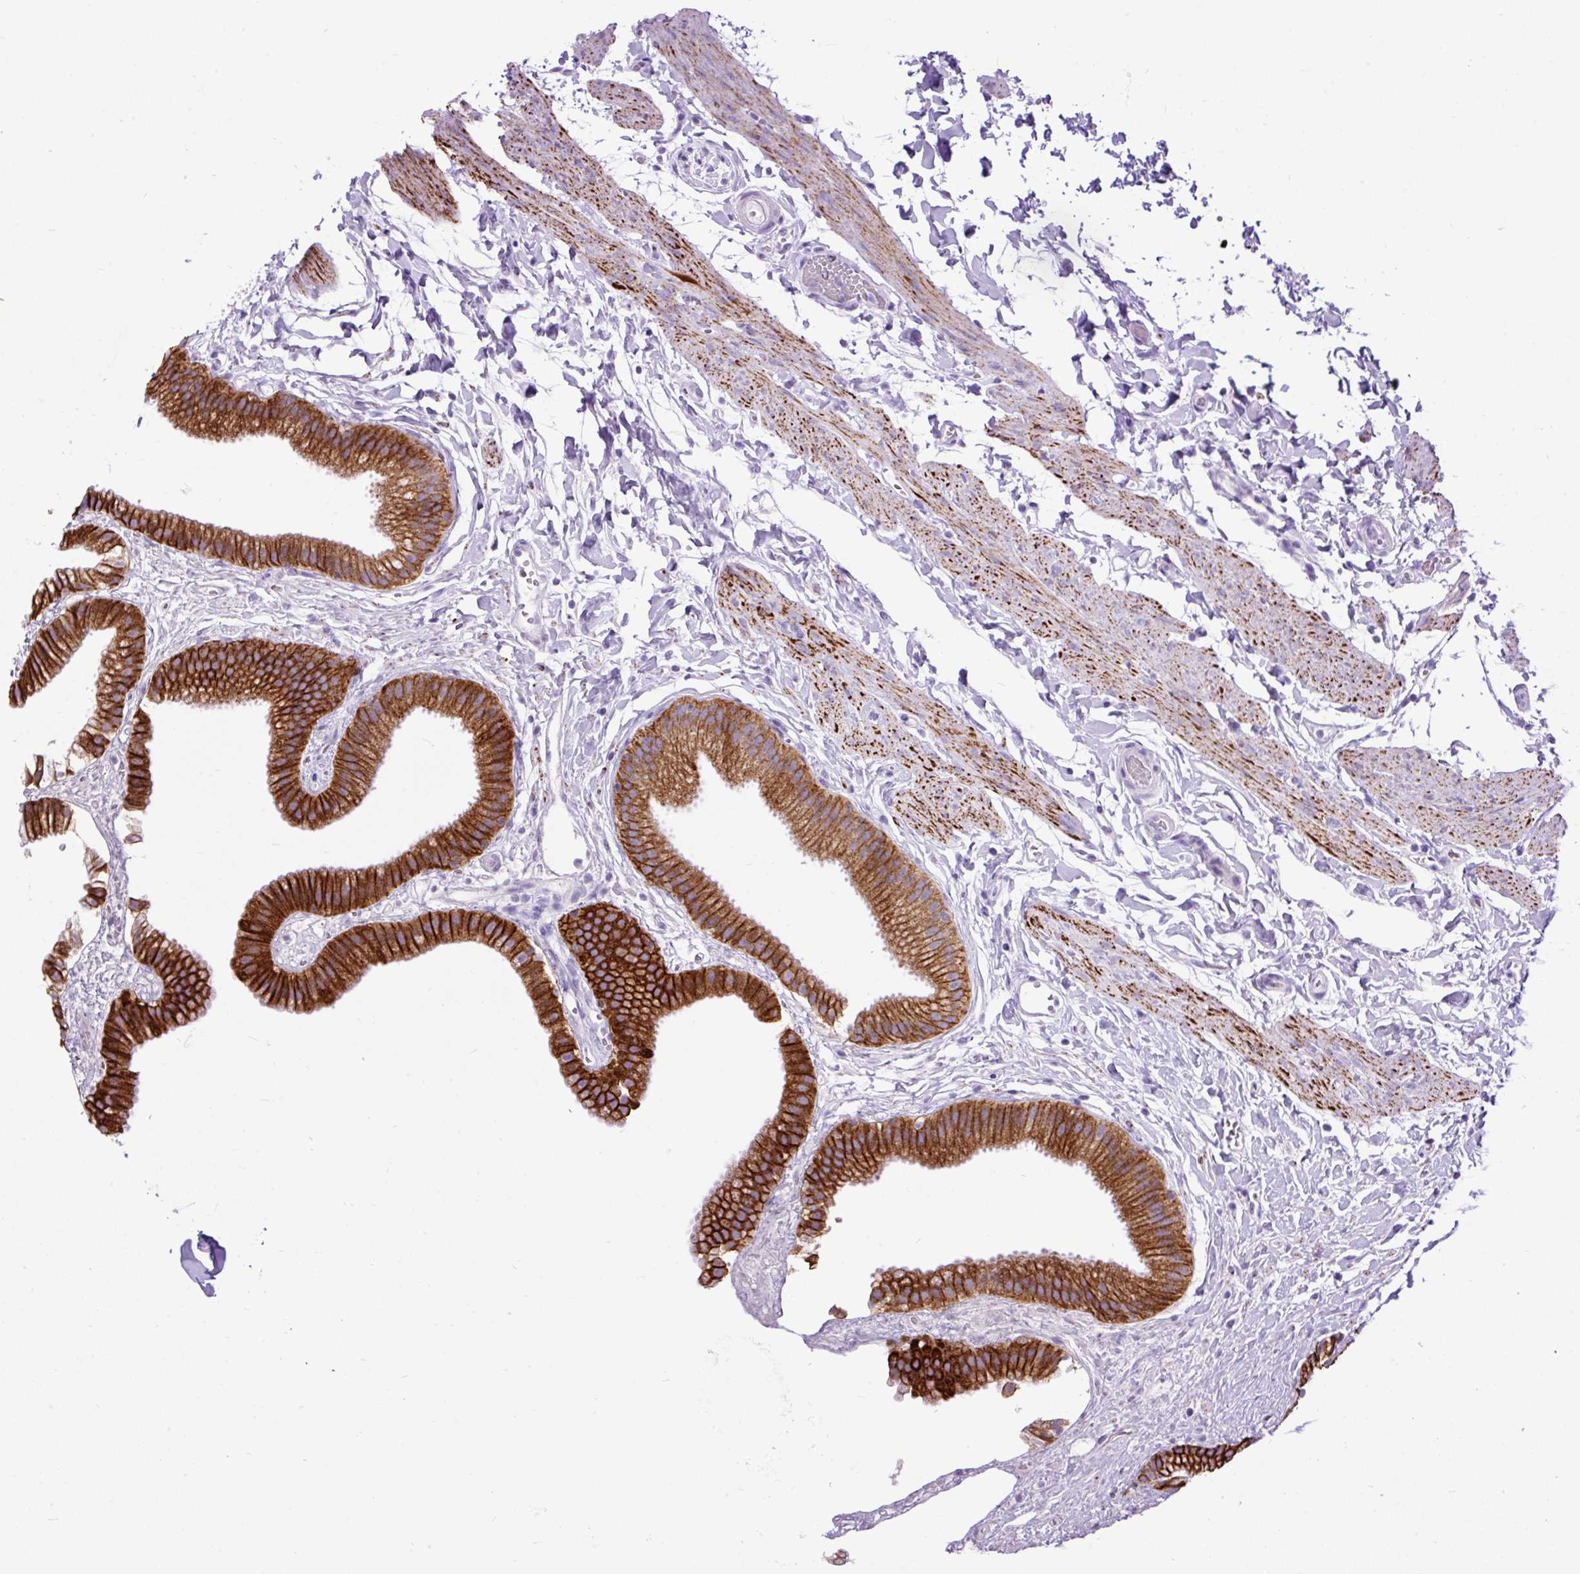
{"staining": {"intensity": "strong", "quantity": ">75%", "location": "cytoplasmic/membranous"}, "tissue": "gallbladder", "cell_type": "Glandular cells", "image_type": "normal", "snomed": [{"axis": "morphology", "description": "Normal tissue, NOS"}, {"axis": "topography", "description": "Gallbladder"}], "caption": "A brown stain shows strong cytoplasmic/membranous positivity of a protein in glandular cells of benign gallbladder. (Stains: DAB in brown, nuclei in blue, Microscopy: brightfield microscopy at high magnification).", "gene": "ZNF256", "patient": {"sex": "female", "age": 63}}